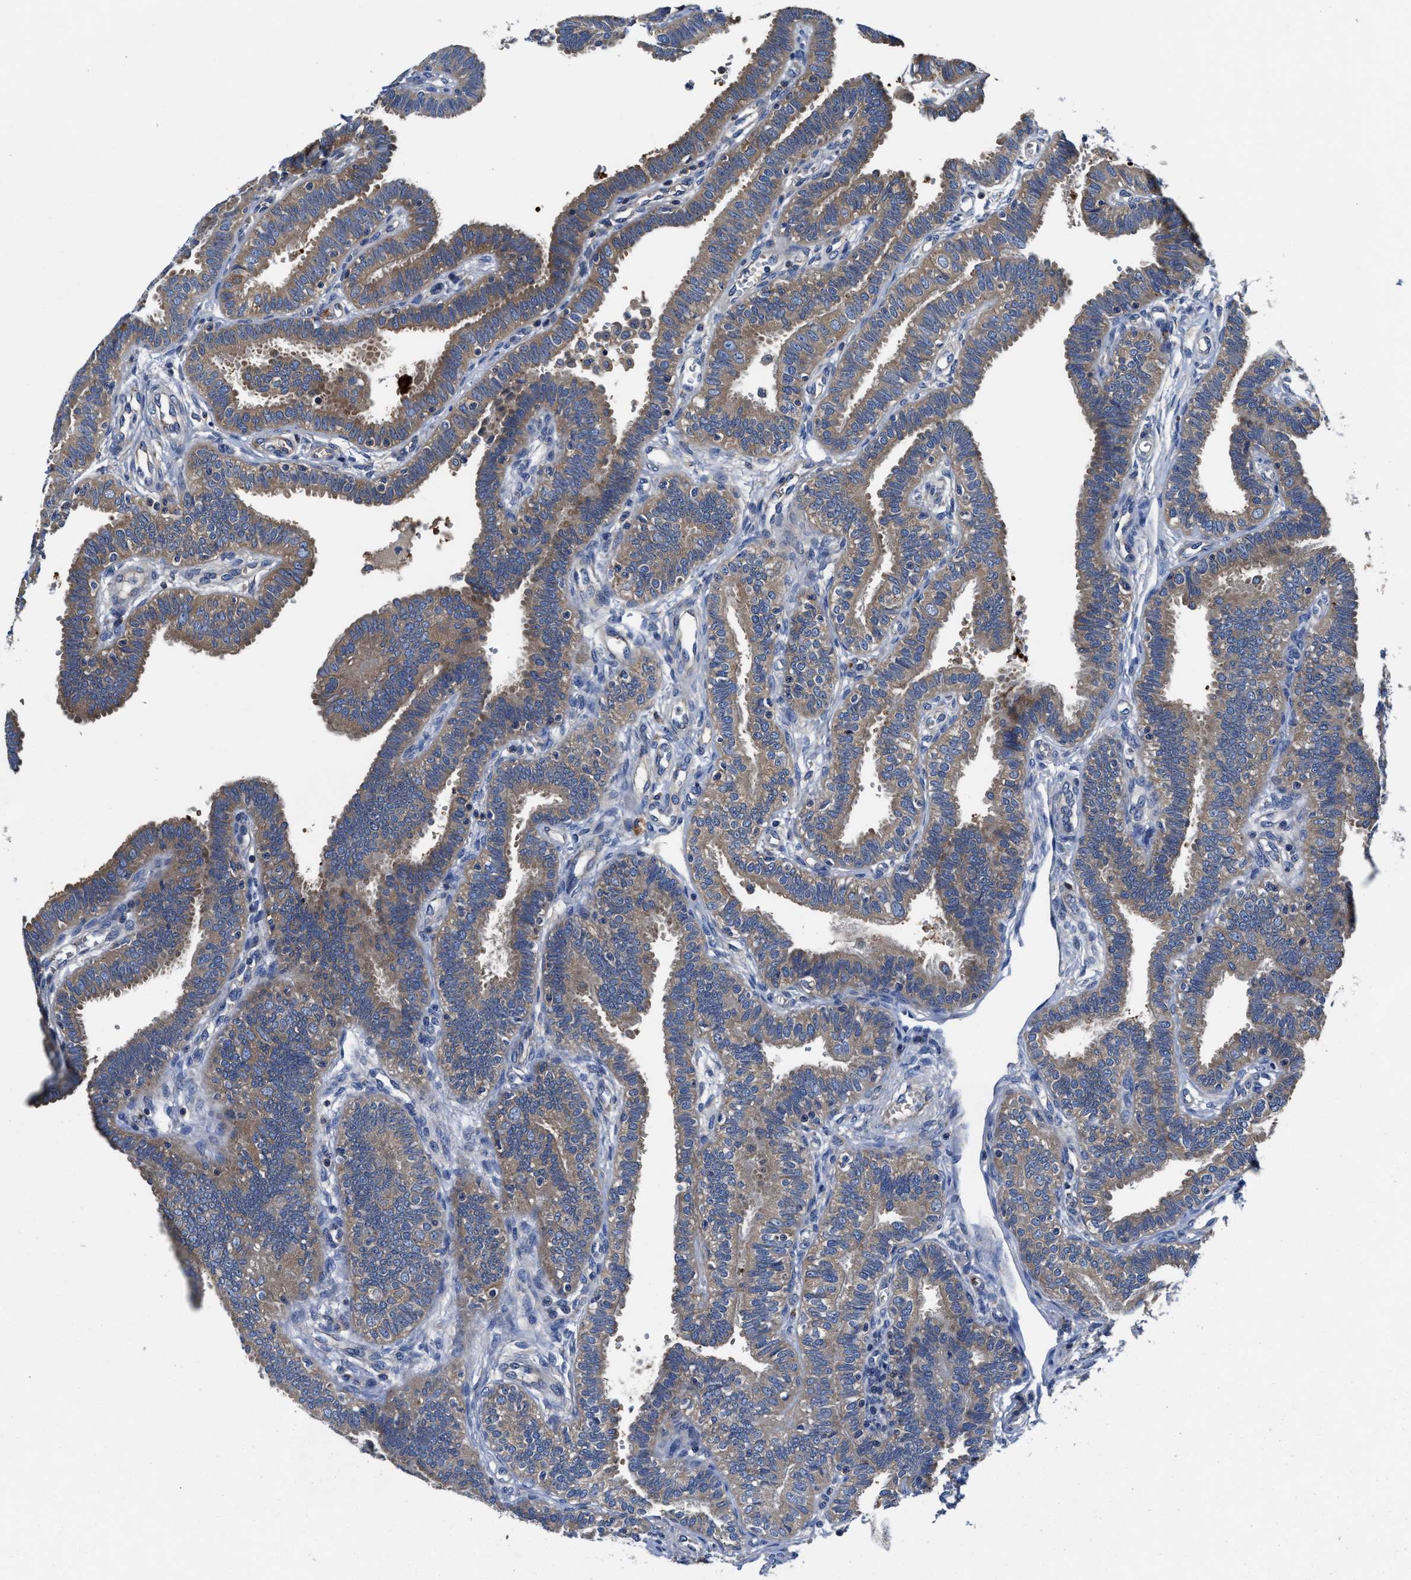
{"staining": {"intensity": "weak", "quantity": ">75%", "location": "cytoplasmic/membranous"}, "tissue": "fallopian tube", "cell_type": "Glandular cells", "image_type": "normal", "snomed": [{"axis": "morphology", "description": "Normal tissue, NOS"}, {"axis": "topography", "description": "Fallopian tube"}, {"axis": "topography", "description": "Placenta"}], "caption": "IHC of unremarkable fallopian tube shows low levels of weak cytoplasmic/membranous staining in about >75% of glandular cells. (DAB IHC, brown staining for protein, blue staining for nuclei).", "gene": "PHLPP1", "patient": {"sex": "female", "age": 34}}